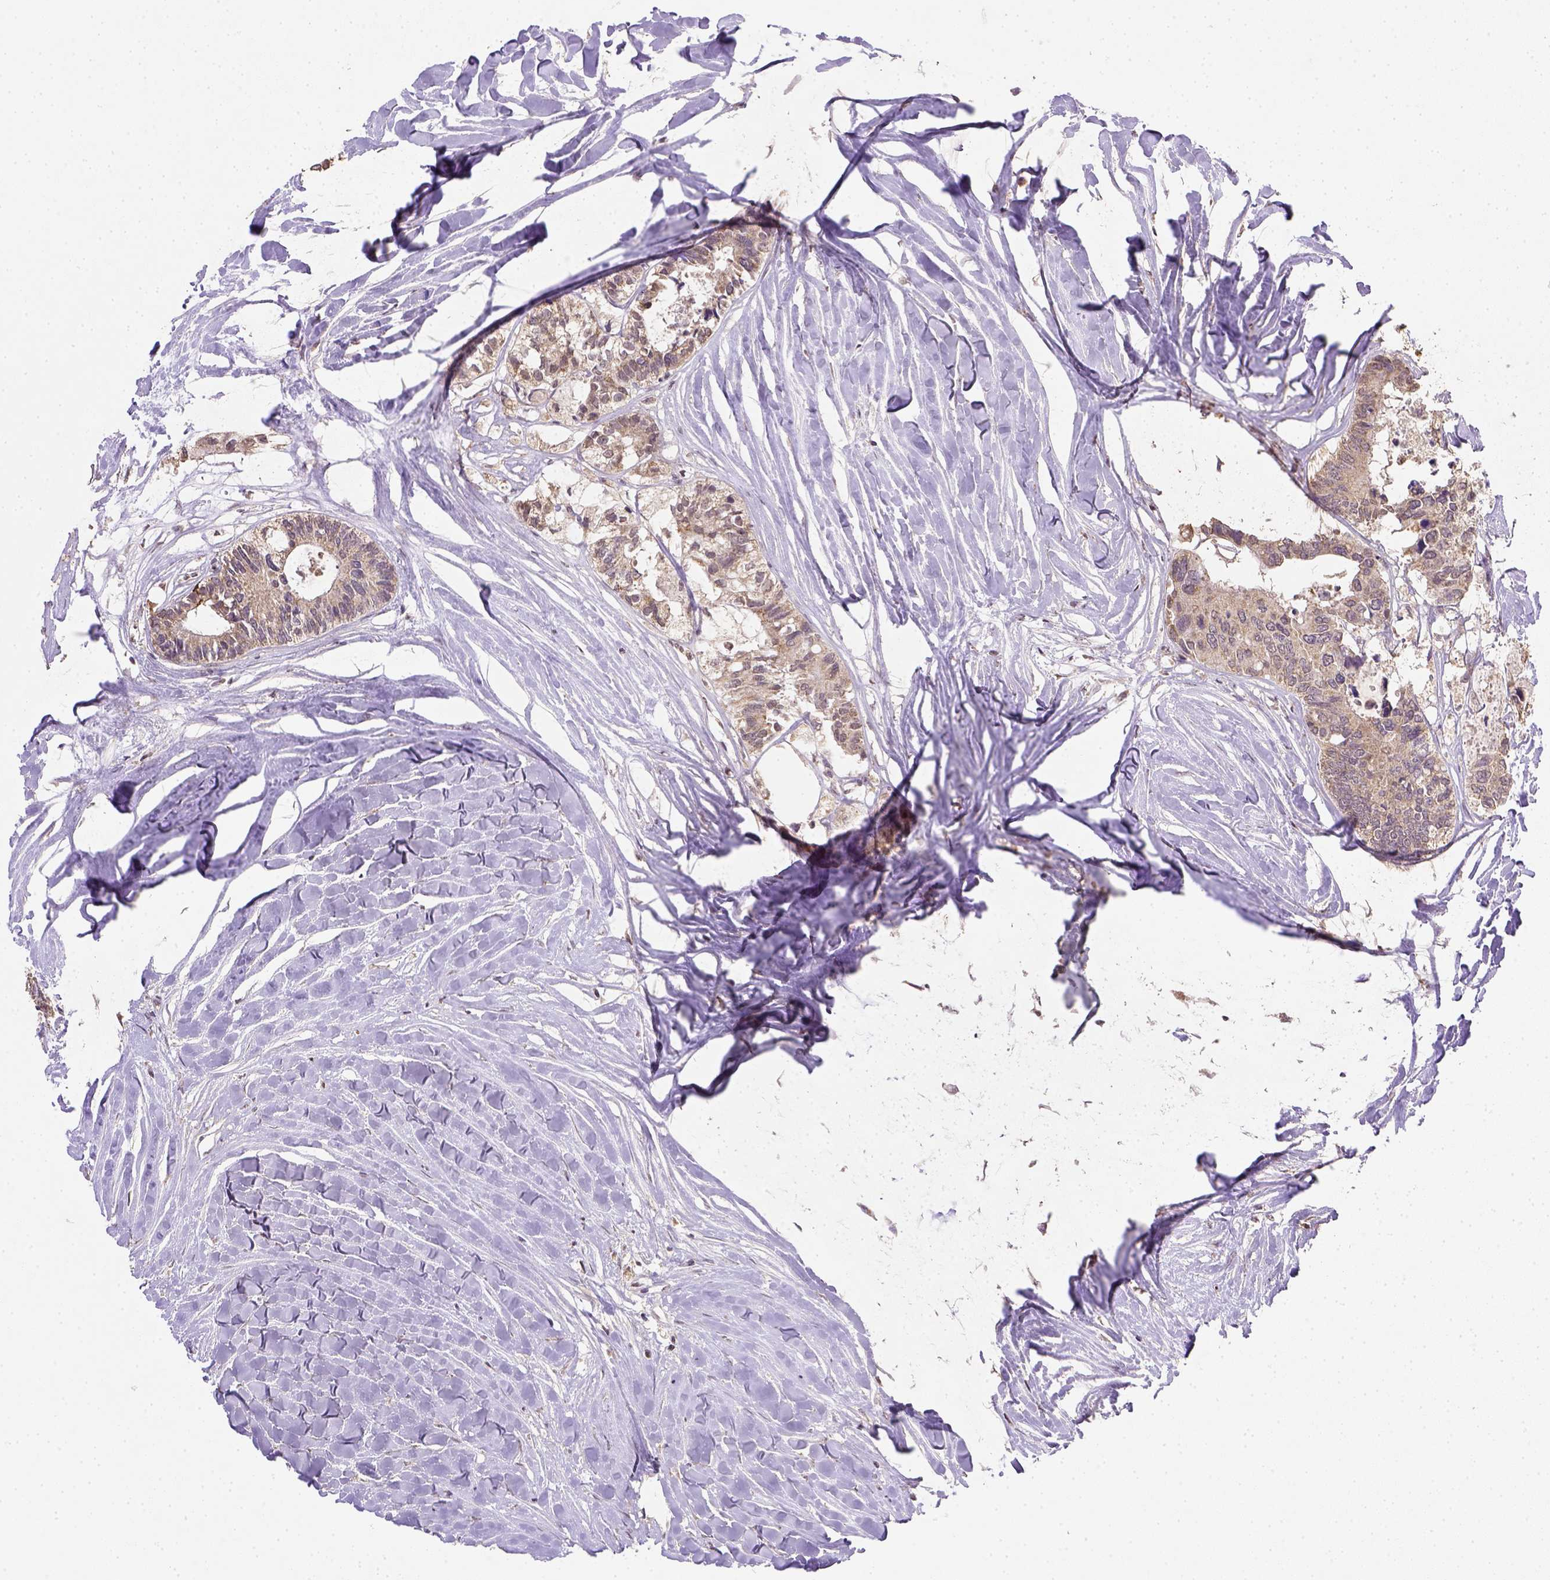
{"staining": {"intensity": "weak", "quantity": ">75%", "location": "cytoplasmic/membranous"}, "tissue": "colorectal cancer", "cell_type": "Tumor cells", "image_type": "cancer", "snomed": [{"axis": "morphology", "description": "Adenocarcinoma, NOS"}, {"axis": "topography", "description": "Colon"}, {"axis": "topography", "description": "Rectum"}], "caption": "Colorectal cancer (adenocarcinoma) stained with a brown dye exhibits weak cytoplasmic/membranous positive expression in about >75% of tumor cells.", "gene": "NUDT10", "patient": {"sex": "male", "age": 57}}